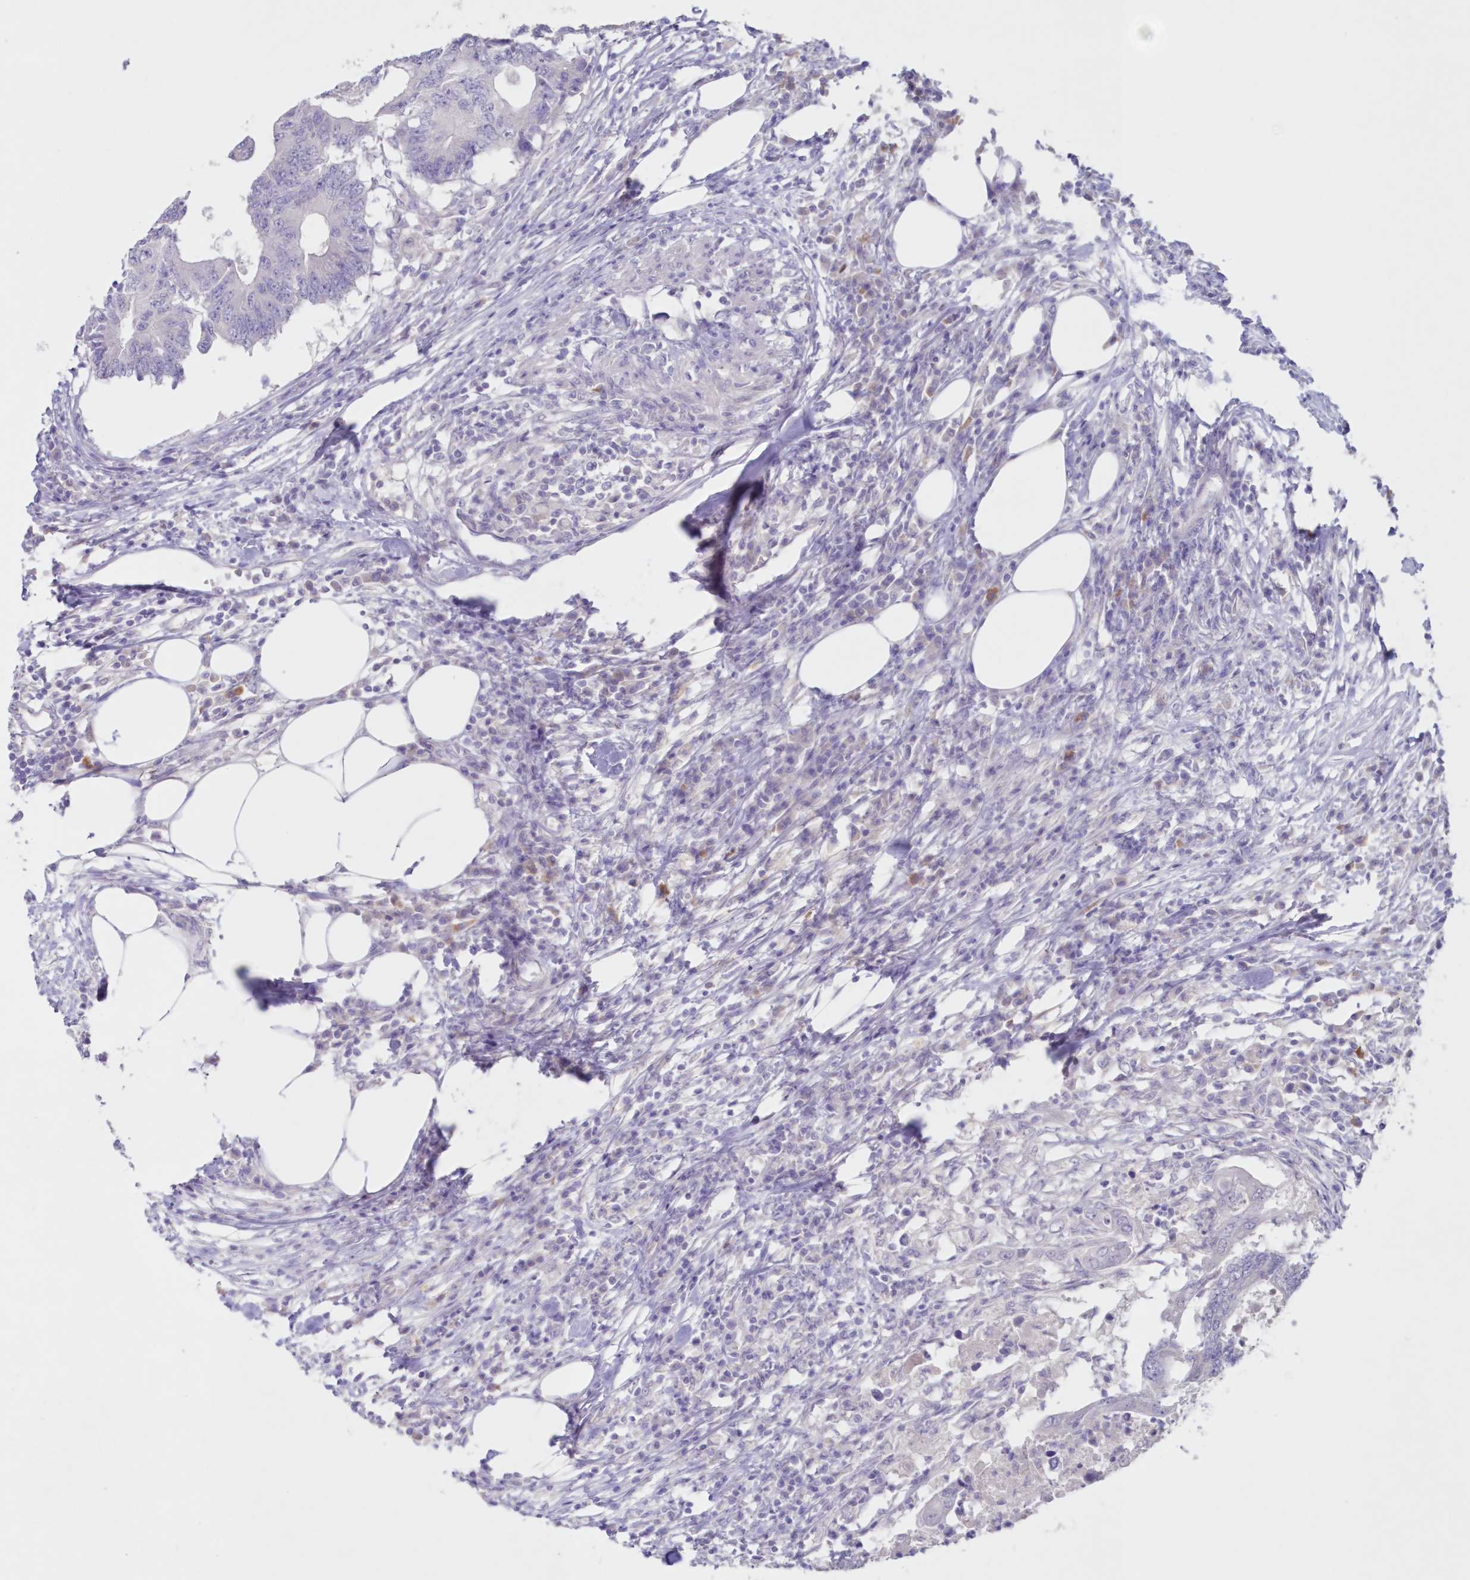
{"staining": {"intensity": "negative", "quantity": "none", "location": "none"}, "tissue": "colorectal cancer", "cell_type": "Tumor cells", "image_type": "cancer", "snomed": [{"axis": "morphology", "description": "Adenocarcinoma, NOS"}, {"axis": "topography", "description": "Colon"}], "caption": "IHC of human adenocarcinoma (colorectal) demonstrates no positivity in tumor cells.", "gene": "GCKR", "patient": {"sex": "male", "age": 71}}